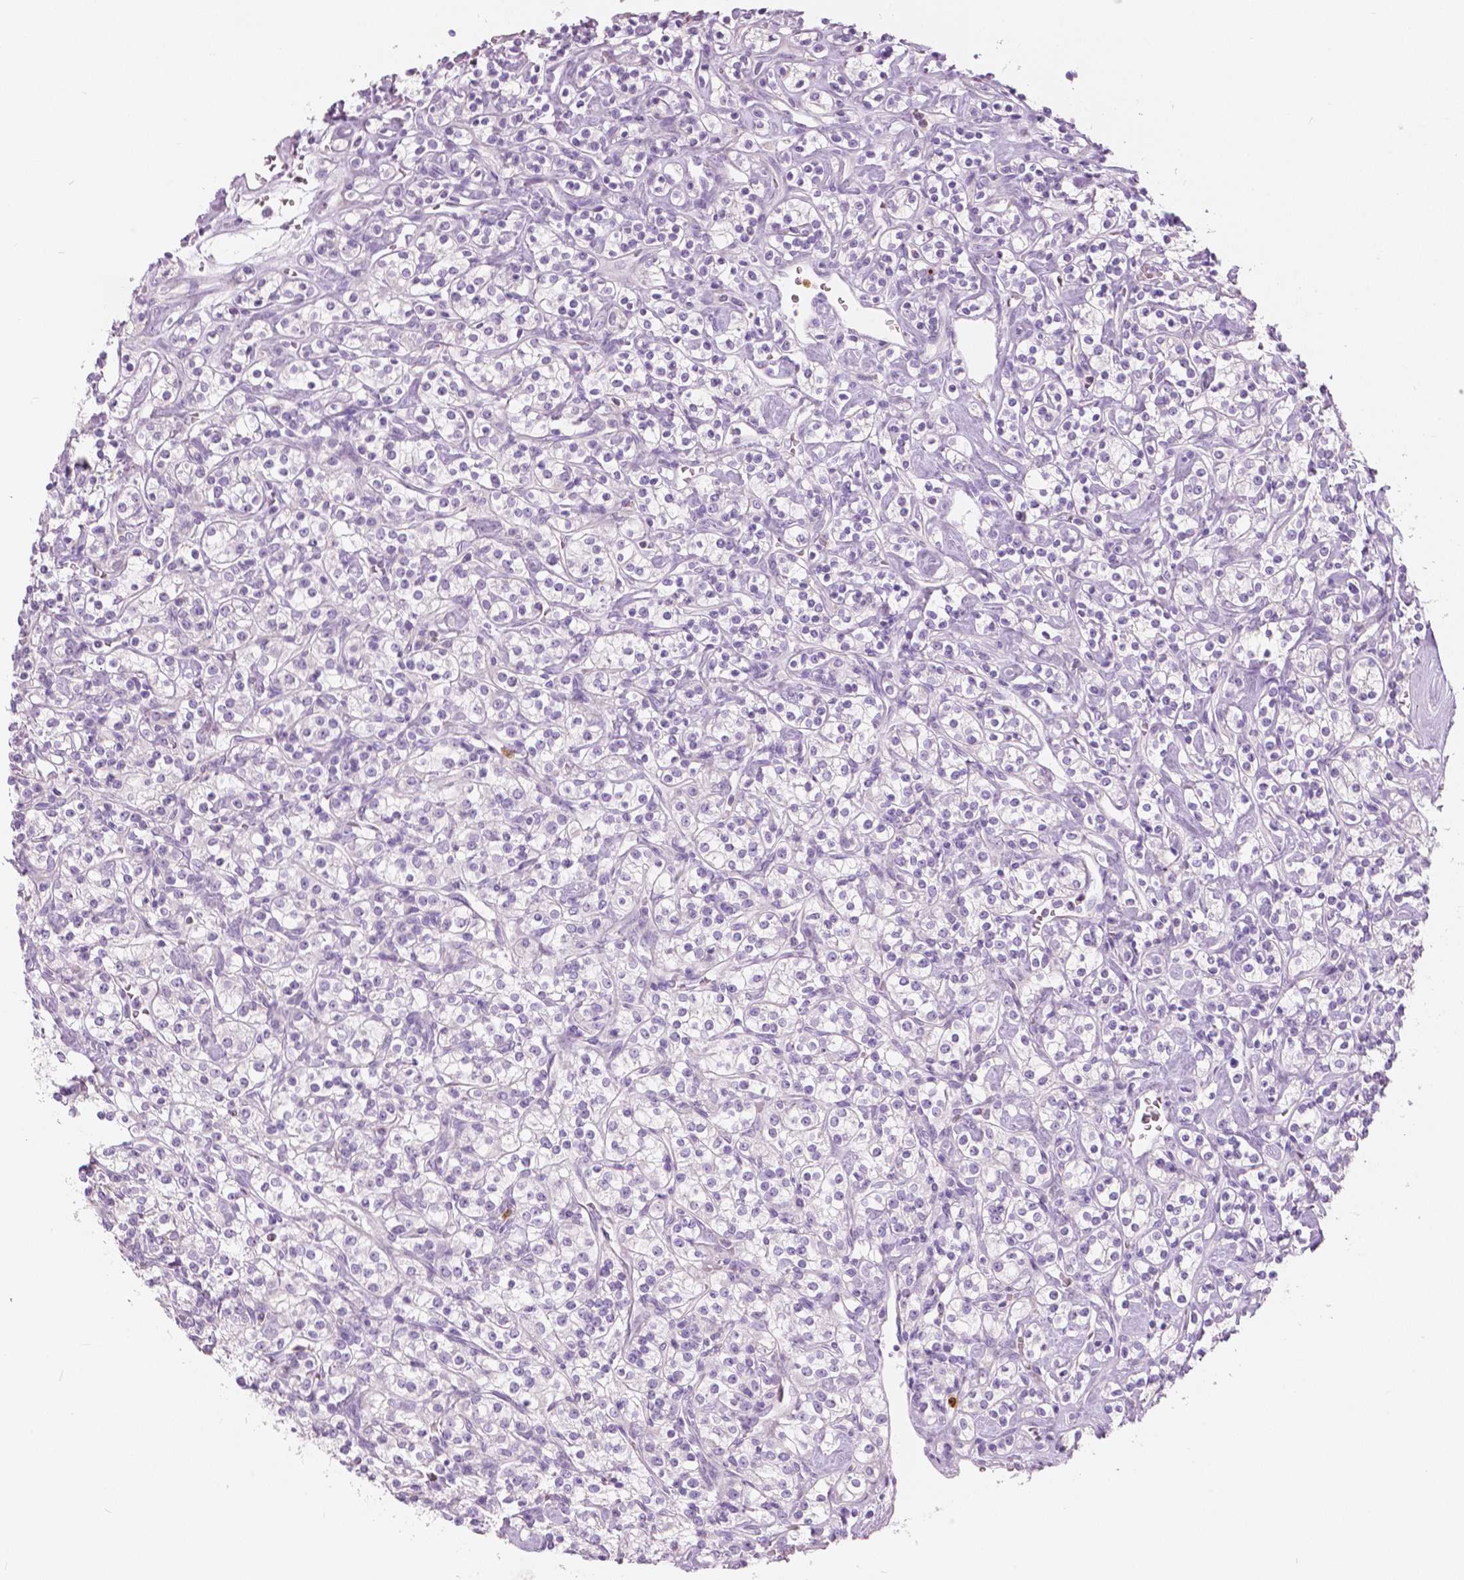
{"staining": {"intensity": "negative", "quantity": "none", "location": "none"}, "tissue": "renal cancer", "cell_type": "Tumor cells", "image_type": "cancer", "snomed": [{"axis": "morphology", "description": "Adenocarcinoma, NOS"}, {"axis": "topography", "description": "Kidney"}], "caption": "Protein analysis of renal cancer (adenocarcinoma) shows no significant staining in tumor cells. Brightfield microscopy of IHC stained with DAB (brown) and hematoxylin (blue), captured at high magnification.", "gene": "CXCR2", "patient": {"sex": "male", "age": 77}}